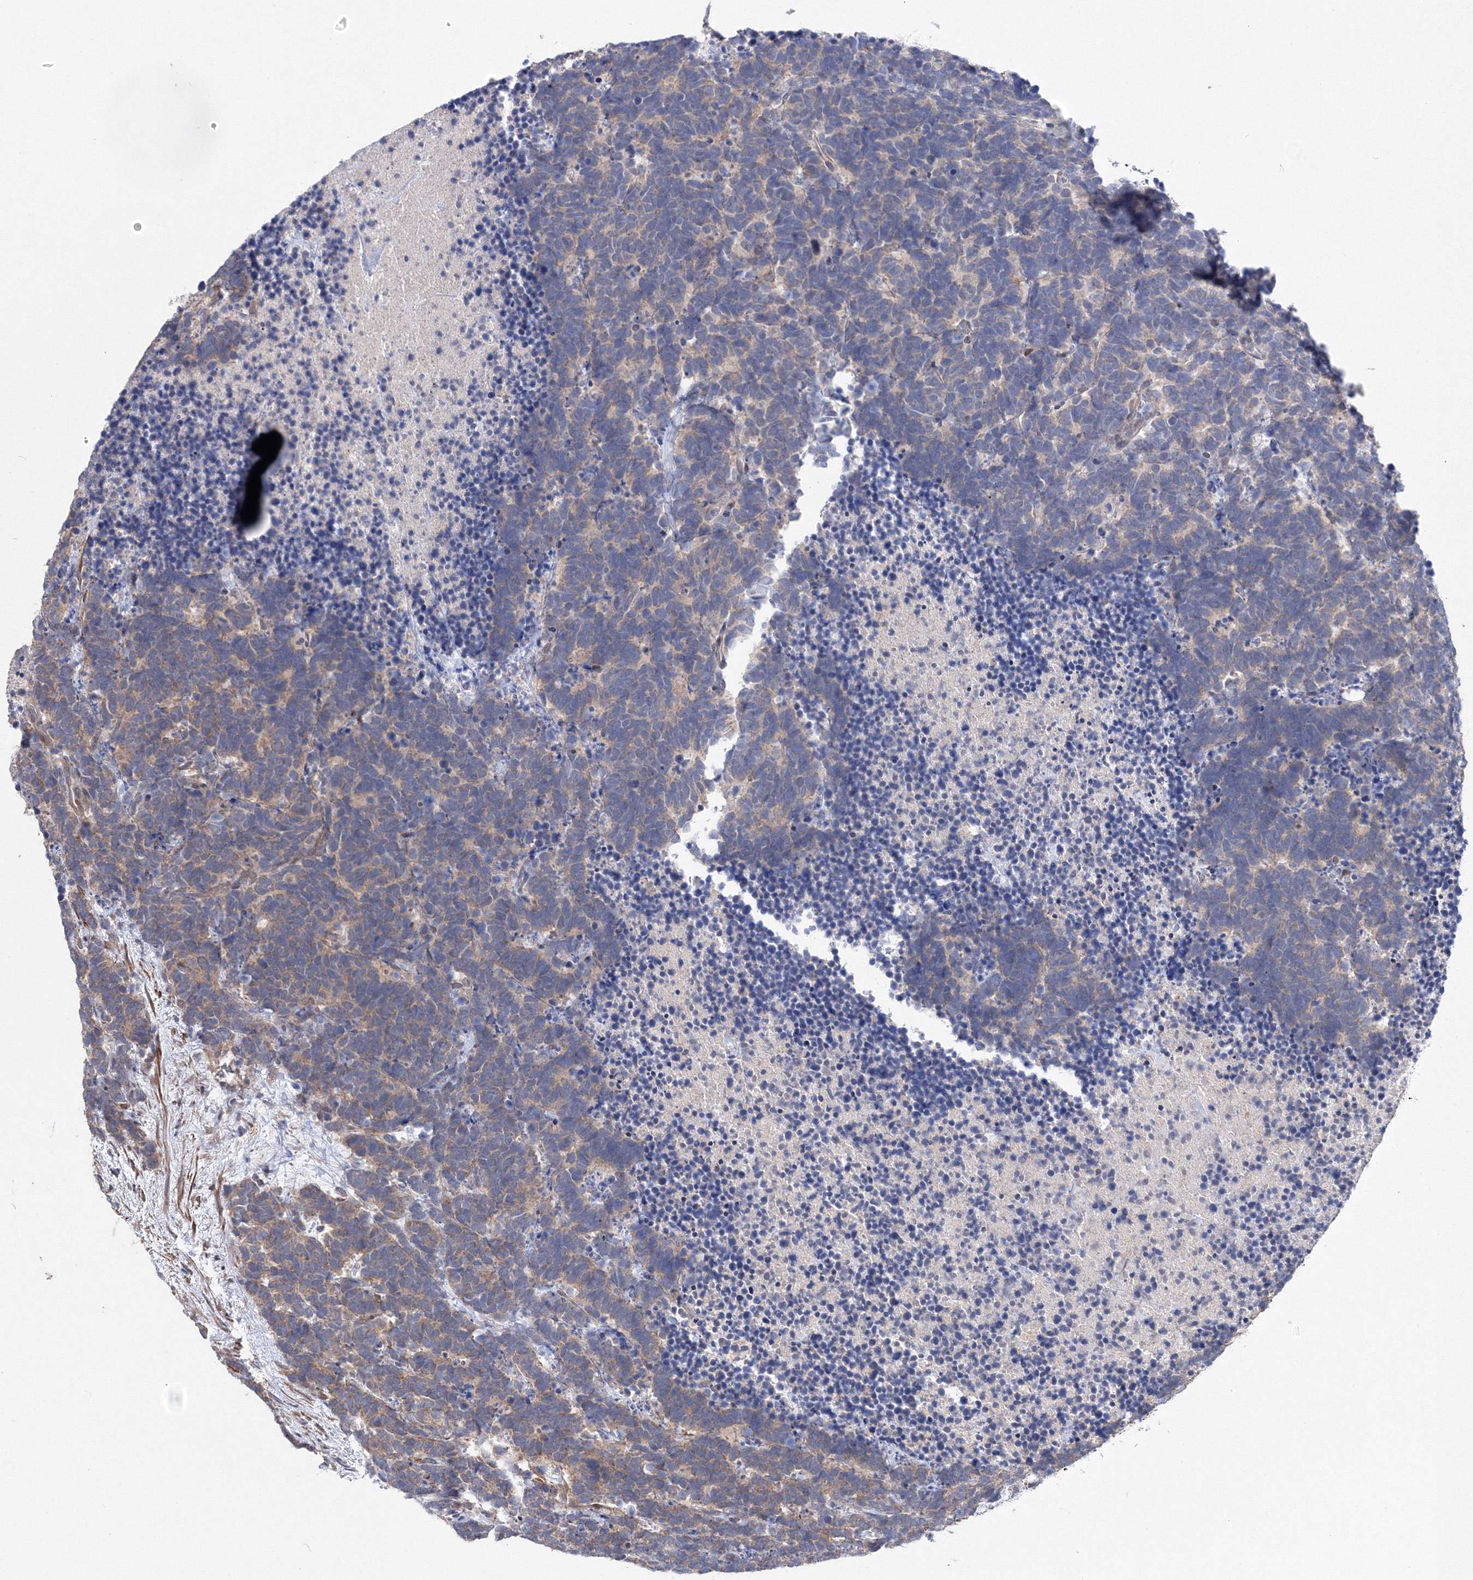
{"staining": {"intensity": "weak", "quantity": "25%-75%", "location": "cytoplasmic/membranous"}, "tissue": "carcinoid", "cell_type": "Tumor cells", "image_type": "cancer", "snomed": [{"axis": "morphology", "description": "Carcinoma, NOS"}, {"axis": "morphology", "description": "Carcinoid, malignant, NOS"}, {"axis": "topography", "description": "Urinary bladder"}], "caption": "A micrograph of carcinoid stained for a protein exhibits weak cytoplasmic/membranous brown staining in tumor cells. (DAB IHC with brightfield microscopy, high magnification).", "gene": "PPP2R2B", "patient": {"sex": "male", "age": 57}}